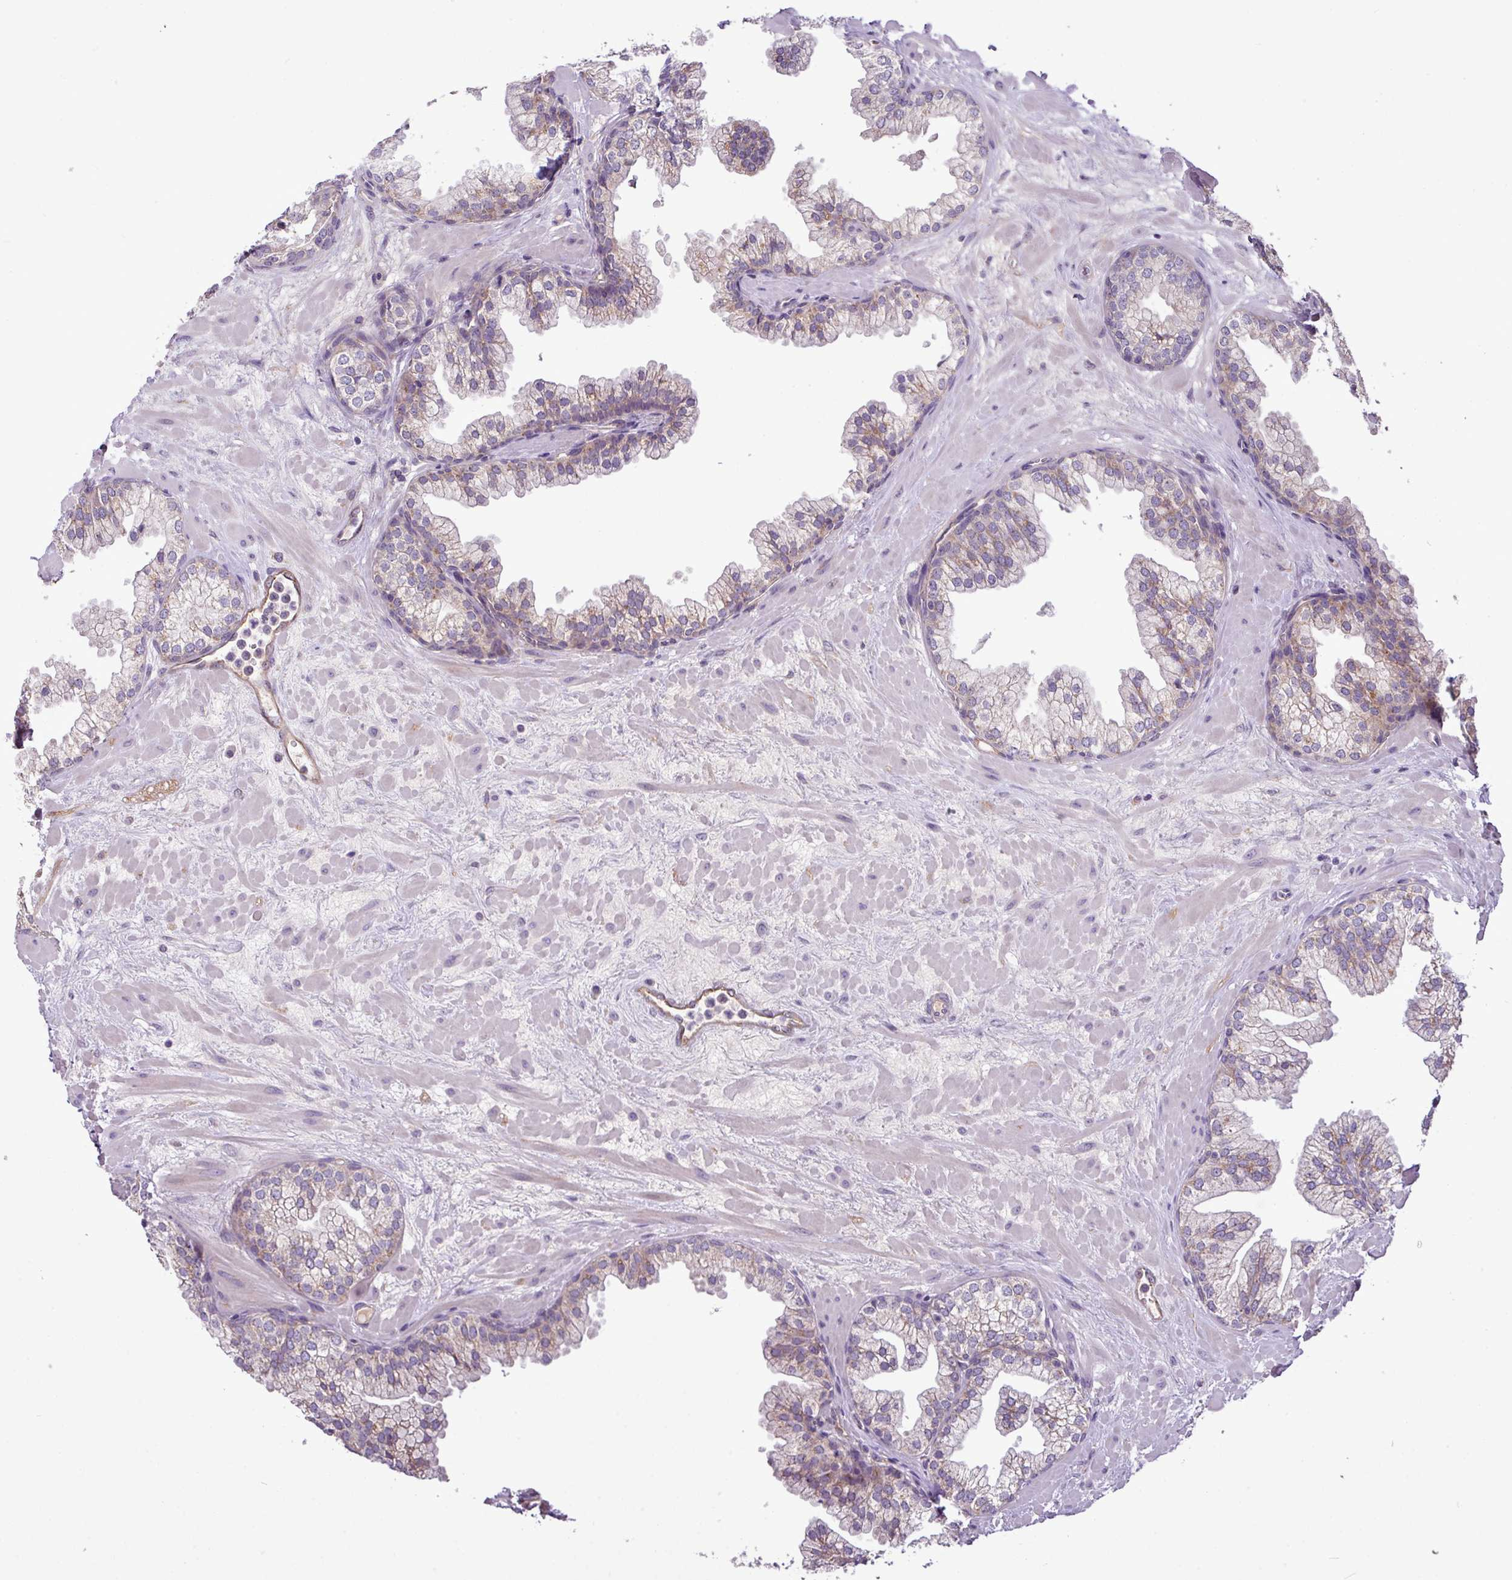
{"staining": {"intensity": "moderate", "quantity": "<25%", "location": "cytoplasmic/membranous"}, "tissue": "prostate", "cell_type": "Glandular cells", "image_type": "normal", "snomed": [{"axis": "morphology", "description": "Normal tissue, NOS"}, {"axis": "topography", "description": "Prostate"}, {"axis": "topography", "description": "Peripheral nerve tissue"}], "caption": "A histopathology image of prostate stained for a protein displays moderate cytoplasmic/membranous brown staining in glandular cells. Nuclei are stained in blue.", "gene": "XIAP", "patient": {"sex": "male", "age": 61}}